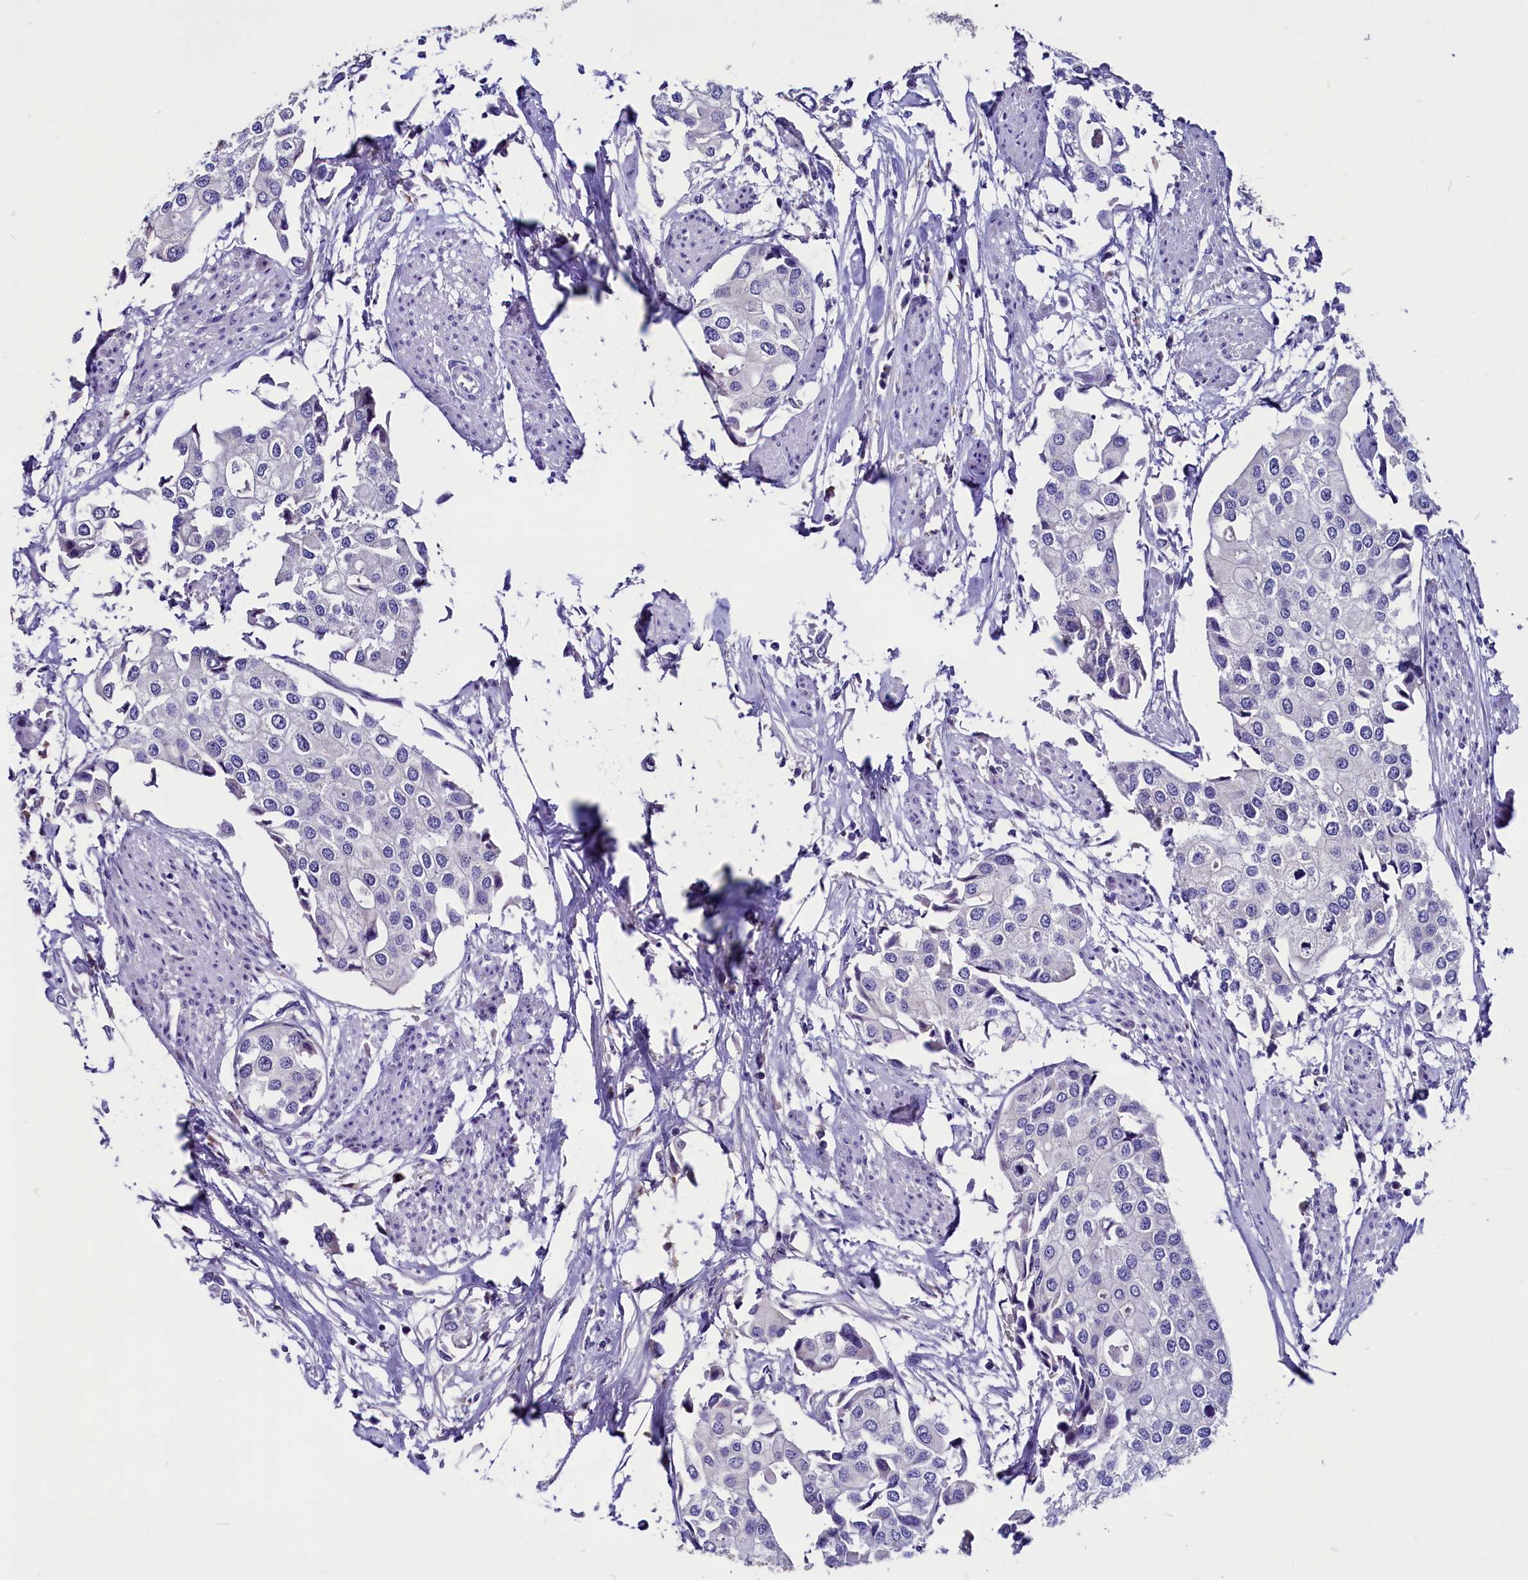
{"staining": {"intensity": "negative", "quantity": "none", "location": "none"}, "tissue": "urothelial cancer", "cell_type": "Tumor cells", "image_type": "cancer", "snomed": [{"axis": "morphology", "description": "Urothelial carcinoma, High grade"}, {"axis": "topography", "description": "Urinary bladder"}], "caption": "This is an IHC image of urothelial cancer. There is no expression in tumor cells.", "gene": "CCBE1", "patient": {"sex": "male", "age": 64}}